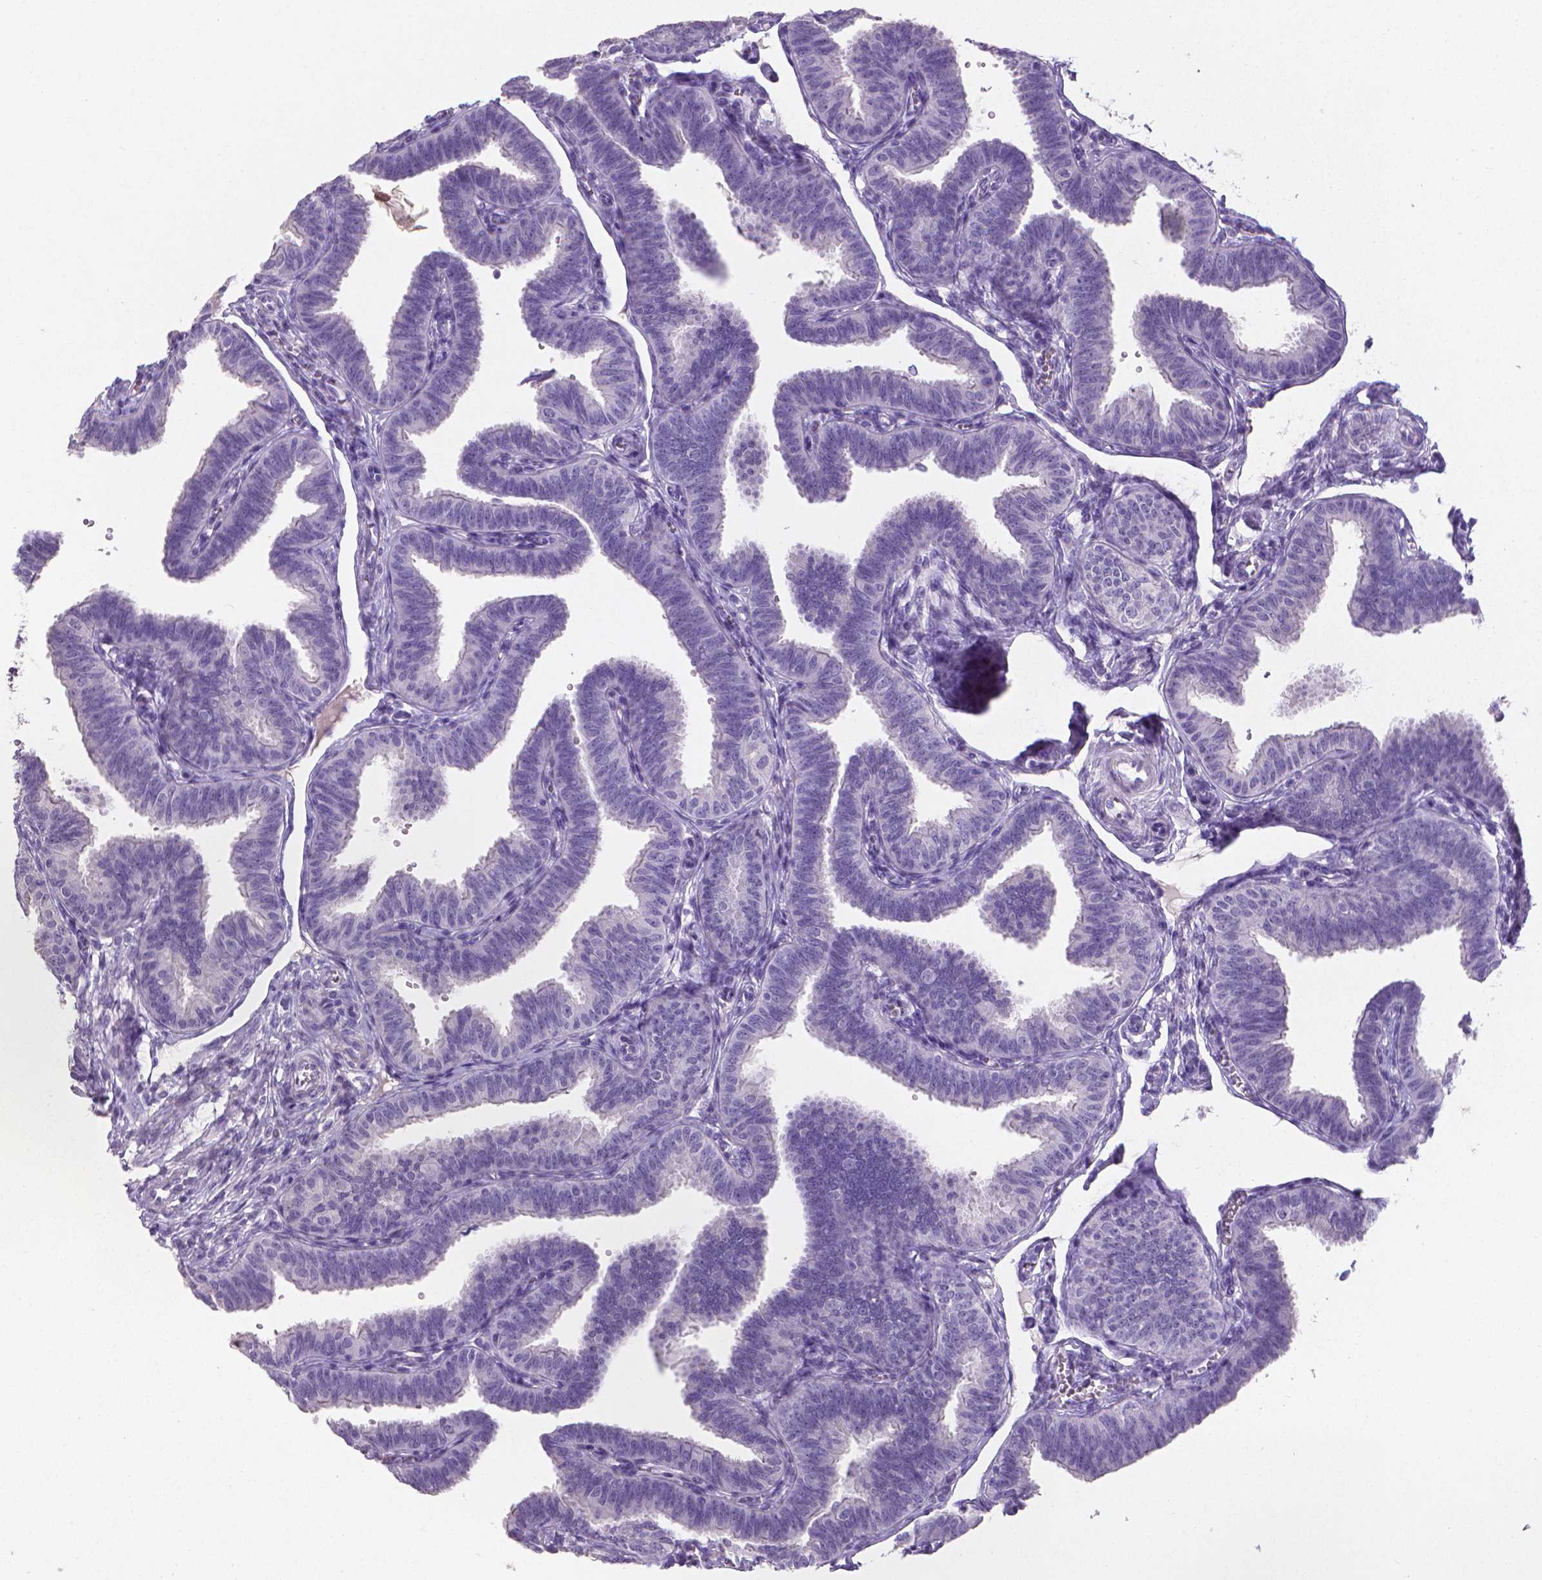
{"staining": {"intensity": "negative", "quantity": "none", "location": "none"}, "tissue": "fallopian tube", "cell_type": "Glandular cells", "image_type": "normal", "snomed": [{"axis": "morphology", "description": "Normal tissue, NOS"}, {"axis": "topography", "description": "Fallopian tube"}], "caption": "High power microscopy micrograph of an immunohistochemistry (IHC) photomicrograph of unremarkable fallopian tube, revealing no significant positivity in glandular cells.", "gene": "XPNPEP2", "patient": {"sex": "female", "age": 25}}